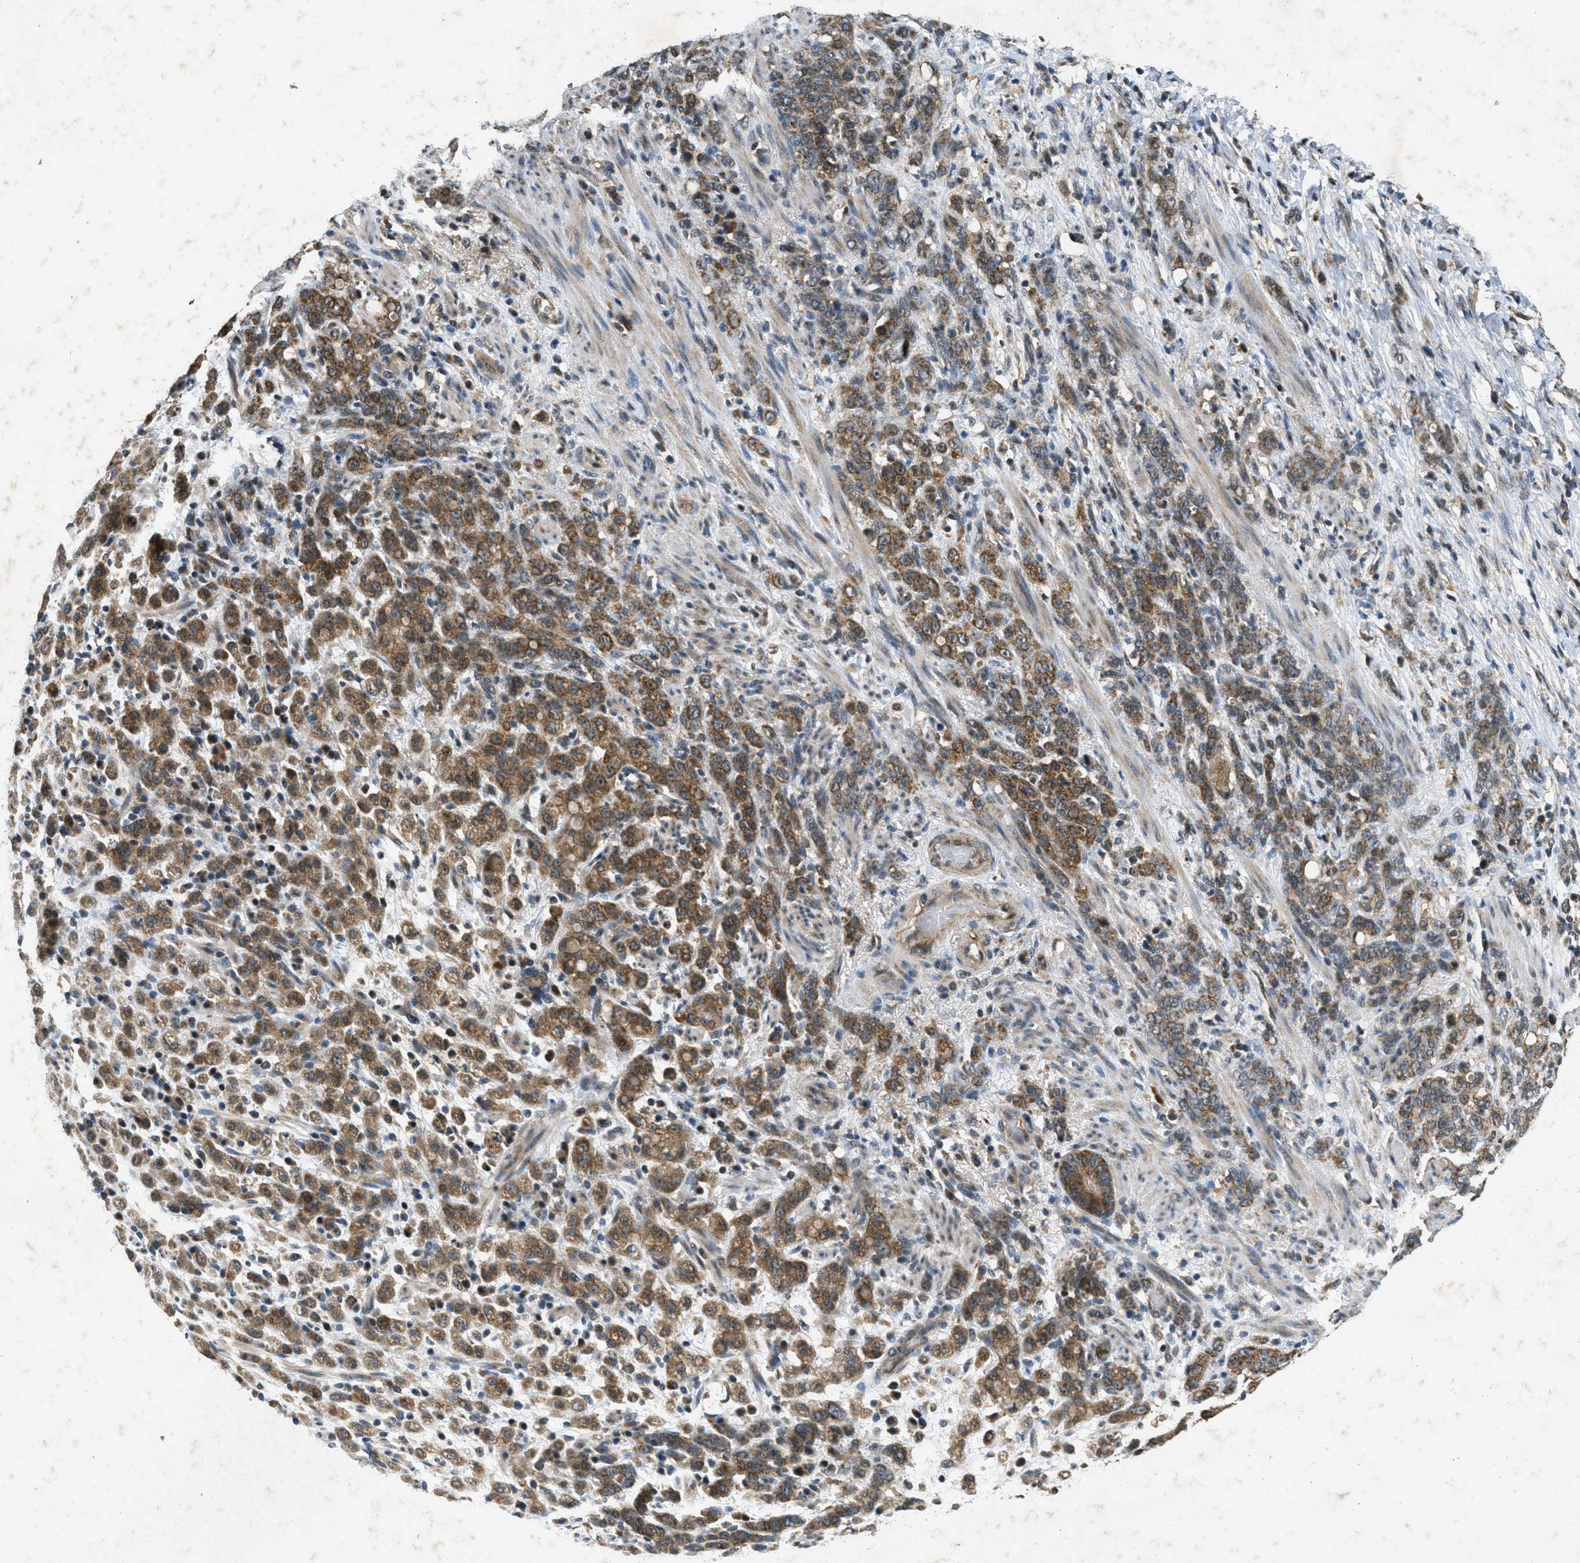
{"staining": {"intensity": "moderate", "quantity": ">75%", "location": "cytoplasmic/membranous"}, "tissue": "stomach cancer", "cell_type": "Tumor cells", "image_type": "cancer", "snomed": [{"axis": "morphology", "description": "Adenocarcinoma, NOS"}, {"axis": "topography", "description": "Stomach, lower"}], "caption": "Stomach cancer (adenocarcinoma) stained for a protein demonstrates moderate cytoplasmic/membranous positivity in tumor cells.", "gene": "PPP1R15A", "patient": {"sex": "male", "age": 88}}